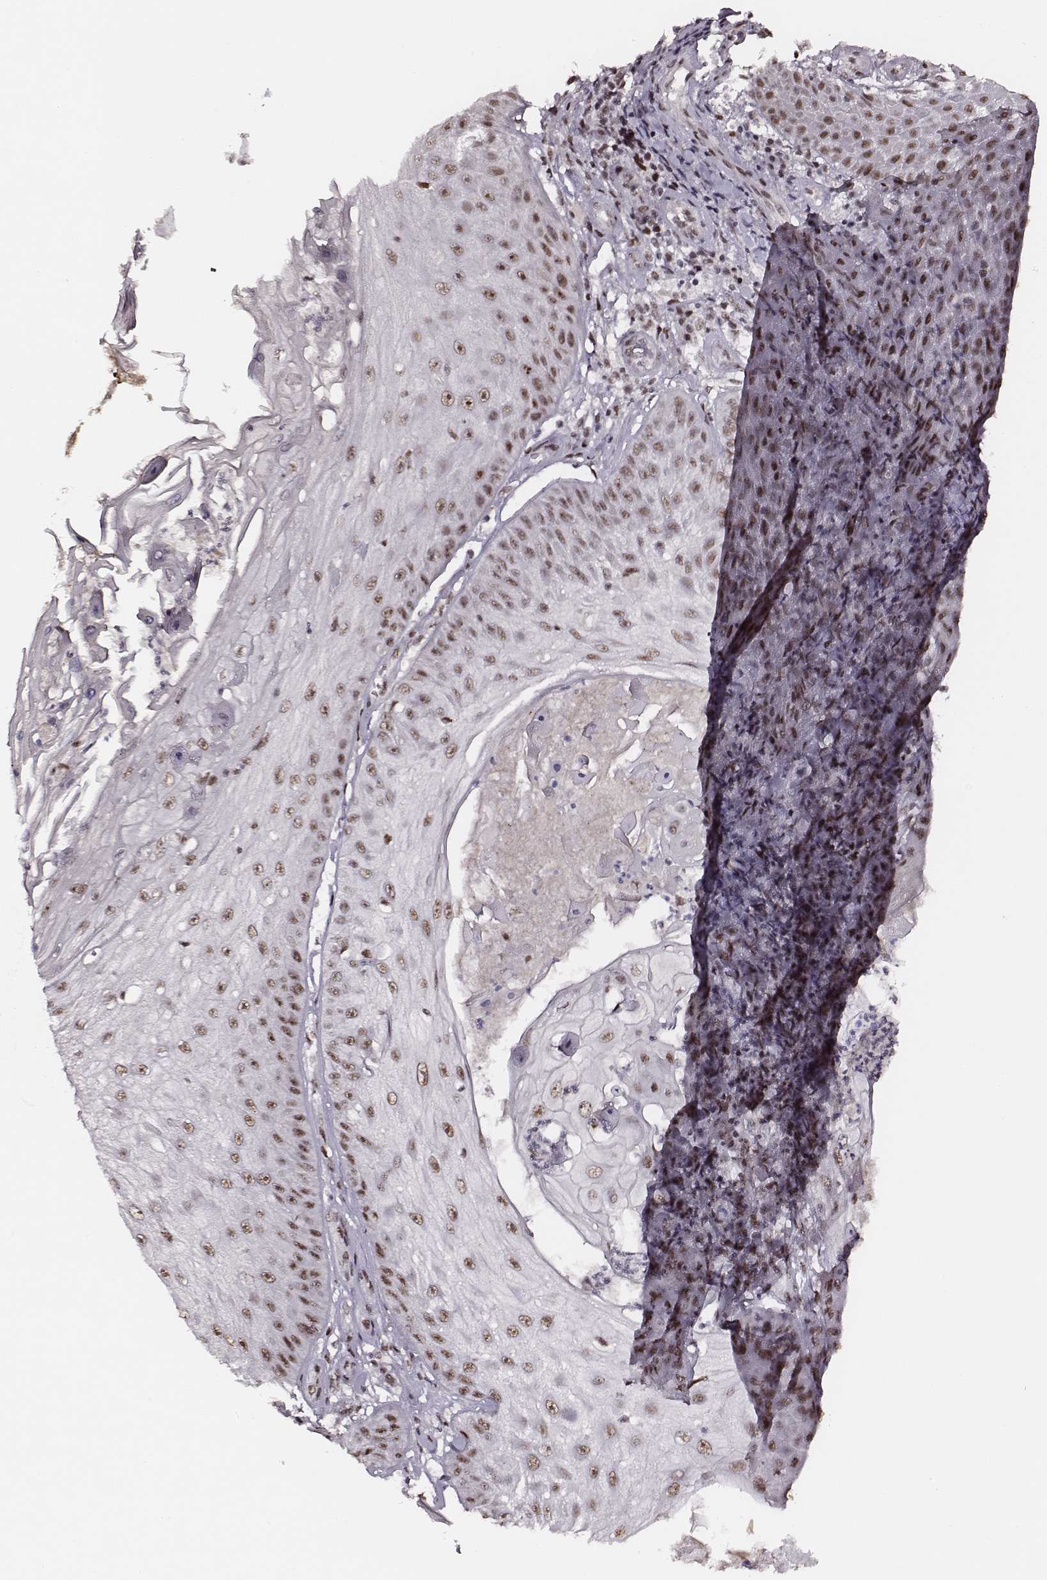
{"staining": {"intensity": "moderate", "quantity": ">75%", "location": "nuclear"}, "tissue": "skin cancer", "cell_type": "Tumor cells", "image_type": "cancer", "snomed": [{"axis": "morphology", "description": "Squamous cell carcinoma, NOS"}, {"axis": "topography", "description": "Skin"}], "caption": "A photomicrograph showing moderate nuclear expression in approximately >75% of tumor cells in squamous cell carcinoma (skin), as visualized by brown immunohistochemical staining.", "gene": "PPARA", "patient": {"sex": "male", "age": 70}}